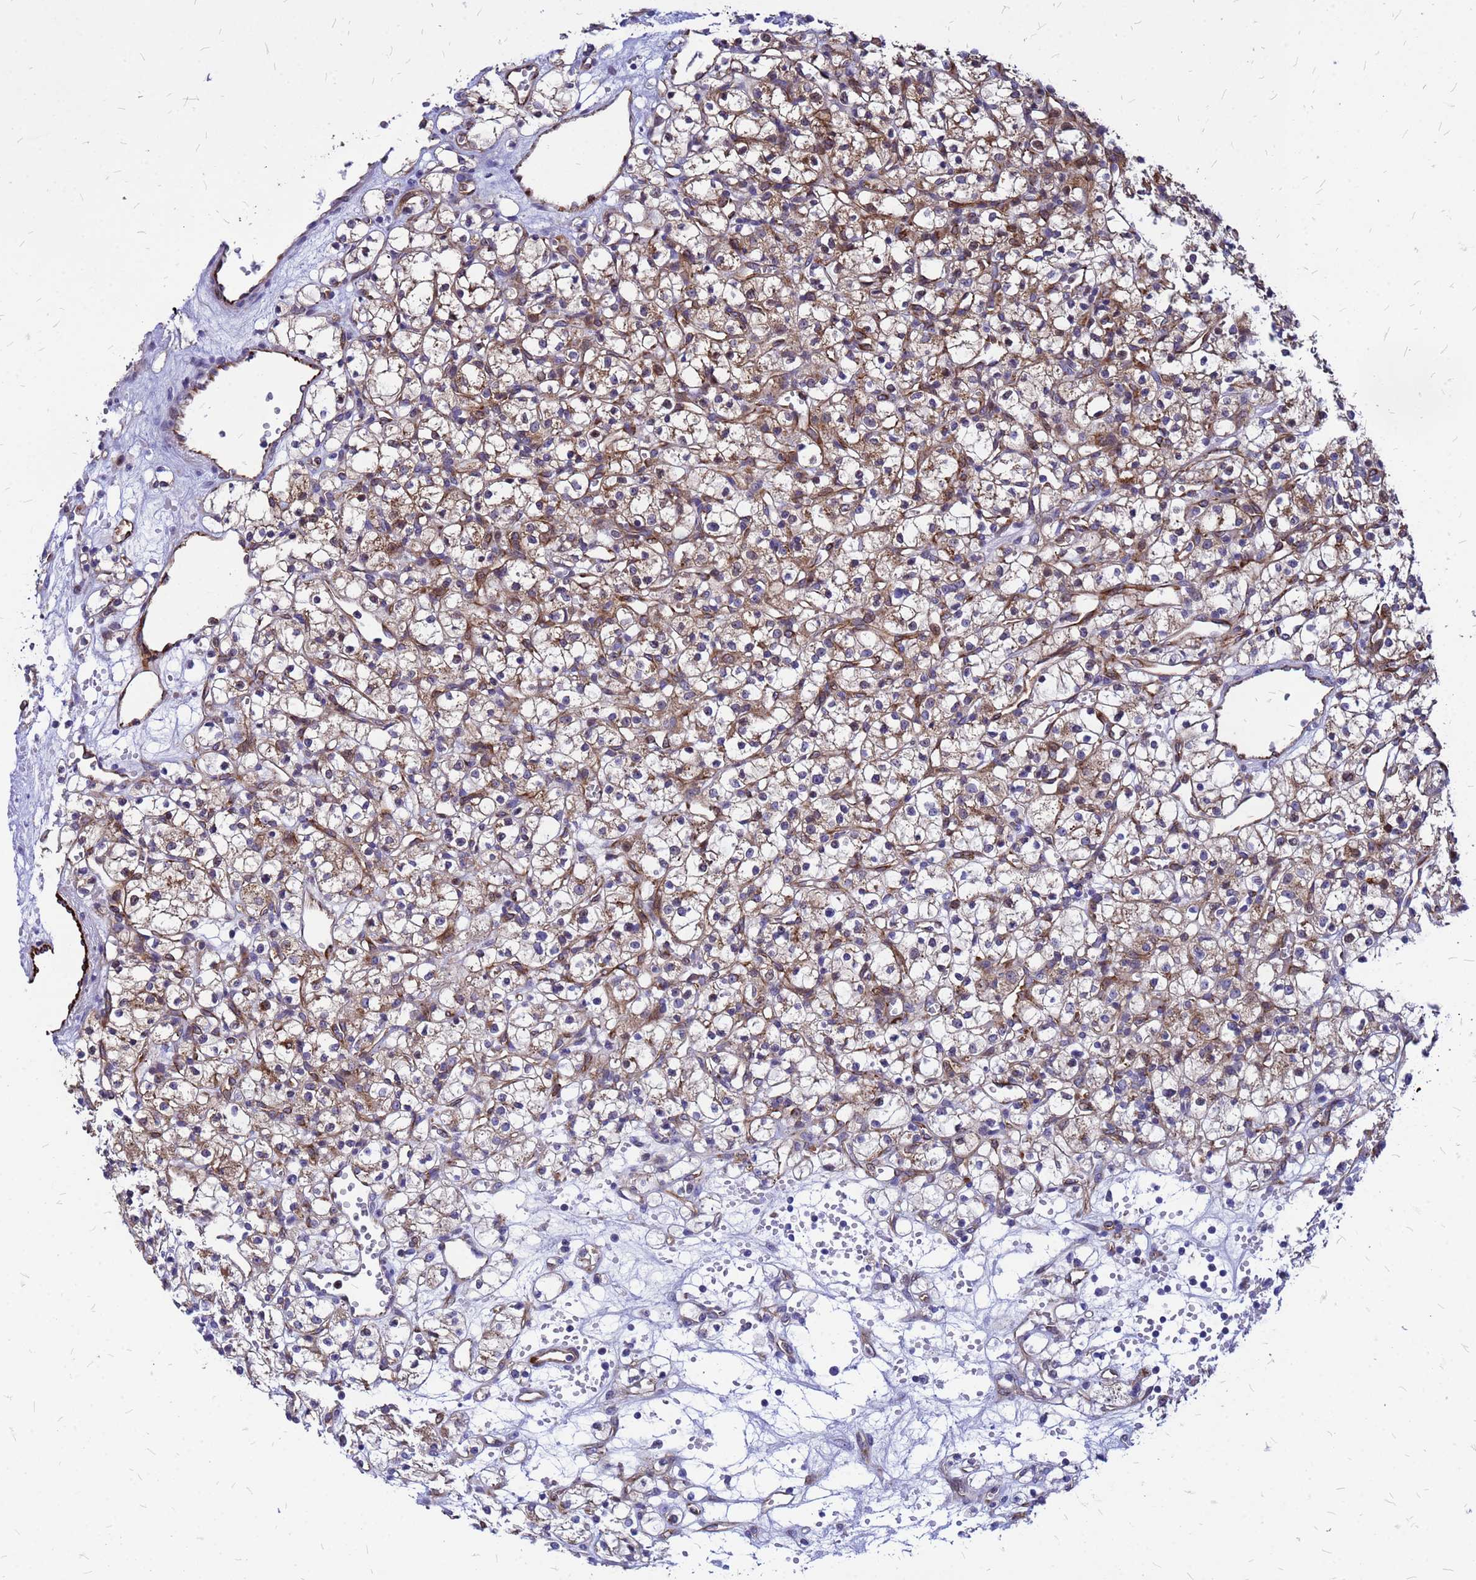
{"staining": {"intensity": "moderate", "quantity": "25%-75%", "location": "cytoplasmic/membranous,nuclear"}, "tissue": "renal cancer", "cell_type": "Tumor cells", "image_type": "cancer", "snomed": [{"axis": "morphology", "description": "Adenocarcinoma, NOS"}, {"axis": "topography", "description": "Kidney"}], "caption": "The image exhibits a brown stain indicating the presence of a protein in the cytoplasmic/membranous and nuclear of tumor cells in renal cancer.", "gene": "NOSTRIN", "patient": {"sex": "female", "age": 59}}